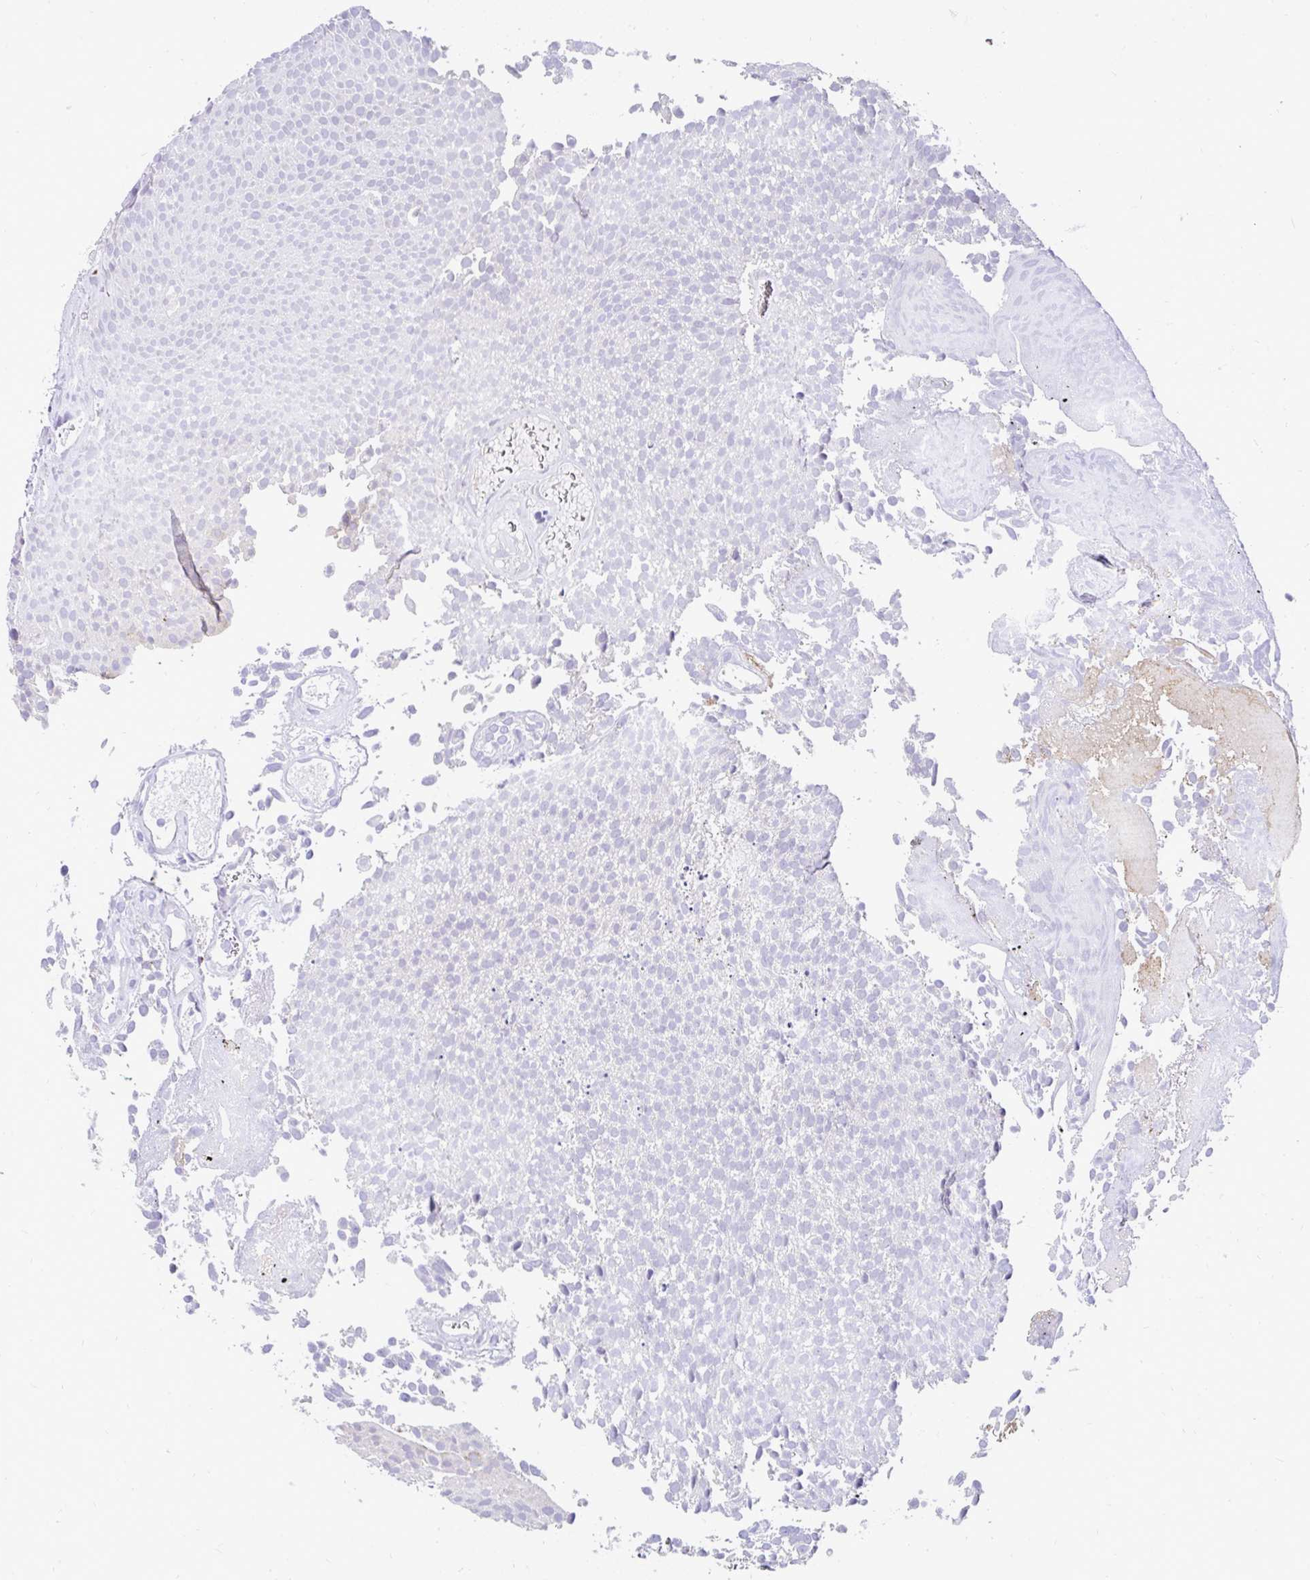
{"staining": {"intensity": "negative", "quantity": "none", "location": "none"}, "tissue": "urothelial cancer", "cell_type": "Tumor cells", "image_type": "cancer", "snomed": [{"axis": "morphology", "description": "Urothelial carcinoma, Low grade"}, {"axis": "topography", "description": "Urinary bladder"}], "caption": "Immunohistochemistry (IHC) image of human urothelial cancer stained for a protein (brown), which exhibits no positivity in tumor cells.", "gene": "INTS5", "patient": {"sex": "female", "age": 79}}